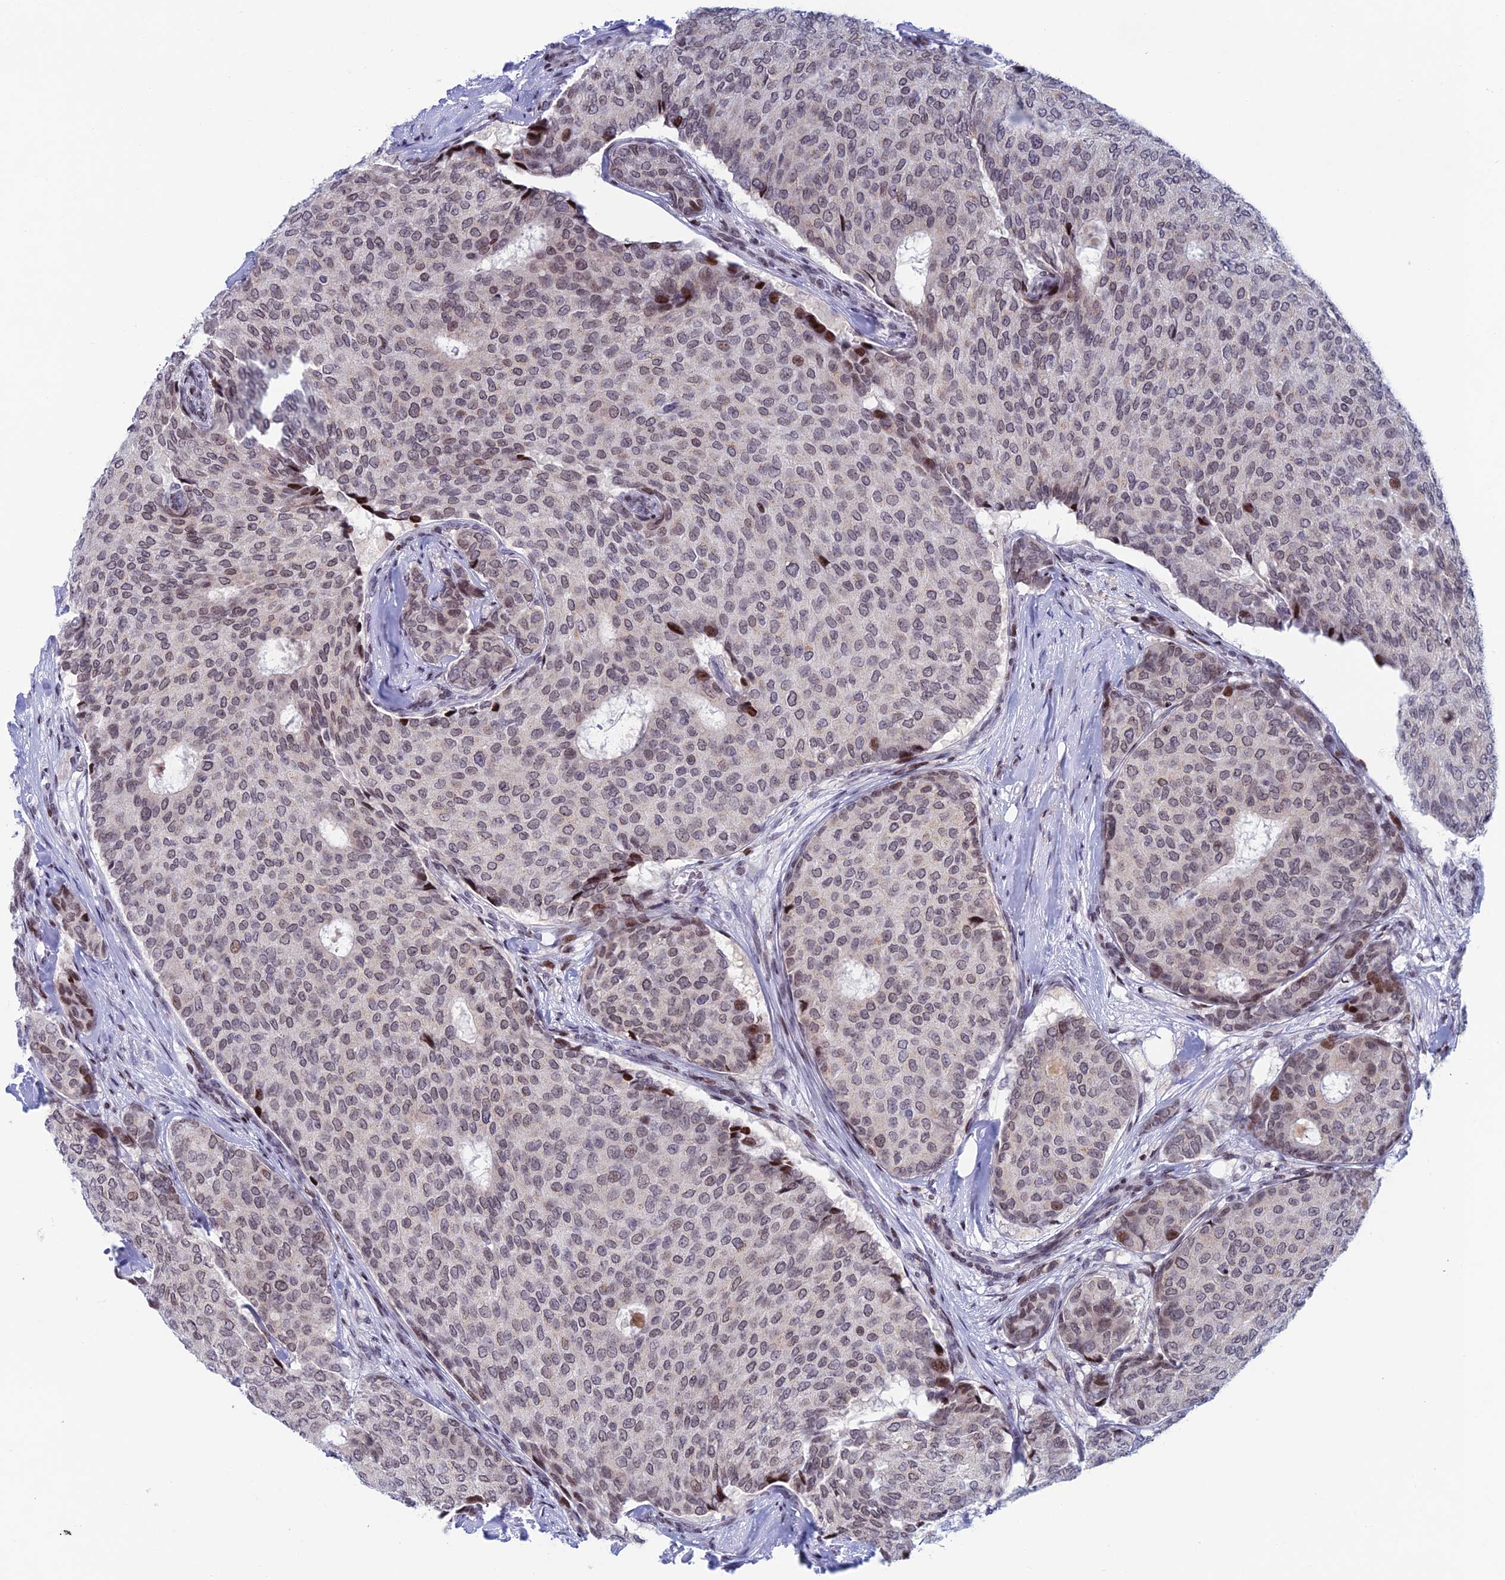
{"staining": {"intensity": "moderate", "quantity": "<25%", "location": "nuclear"}, "tissue": "breast cancer", "cell_type": "Tumor cells", "image_type": "cancer", "snomed": [{"axis": "morphology", "description": "Duct carcinoma"}, {"axis": "topography", "description": "Breast"}], "caption": "Intraductal carcinoma (breast) stained with a protein marker reveals moderate staining in tumor cells.", "gene": "AFF3", "patient": {"sex": "female", "age": 75}}